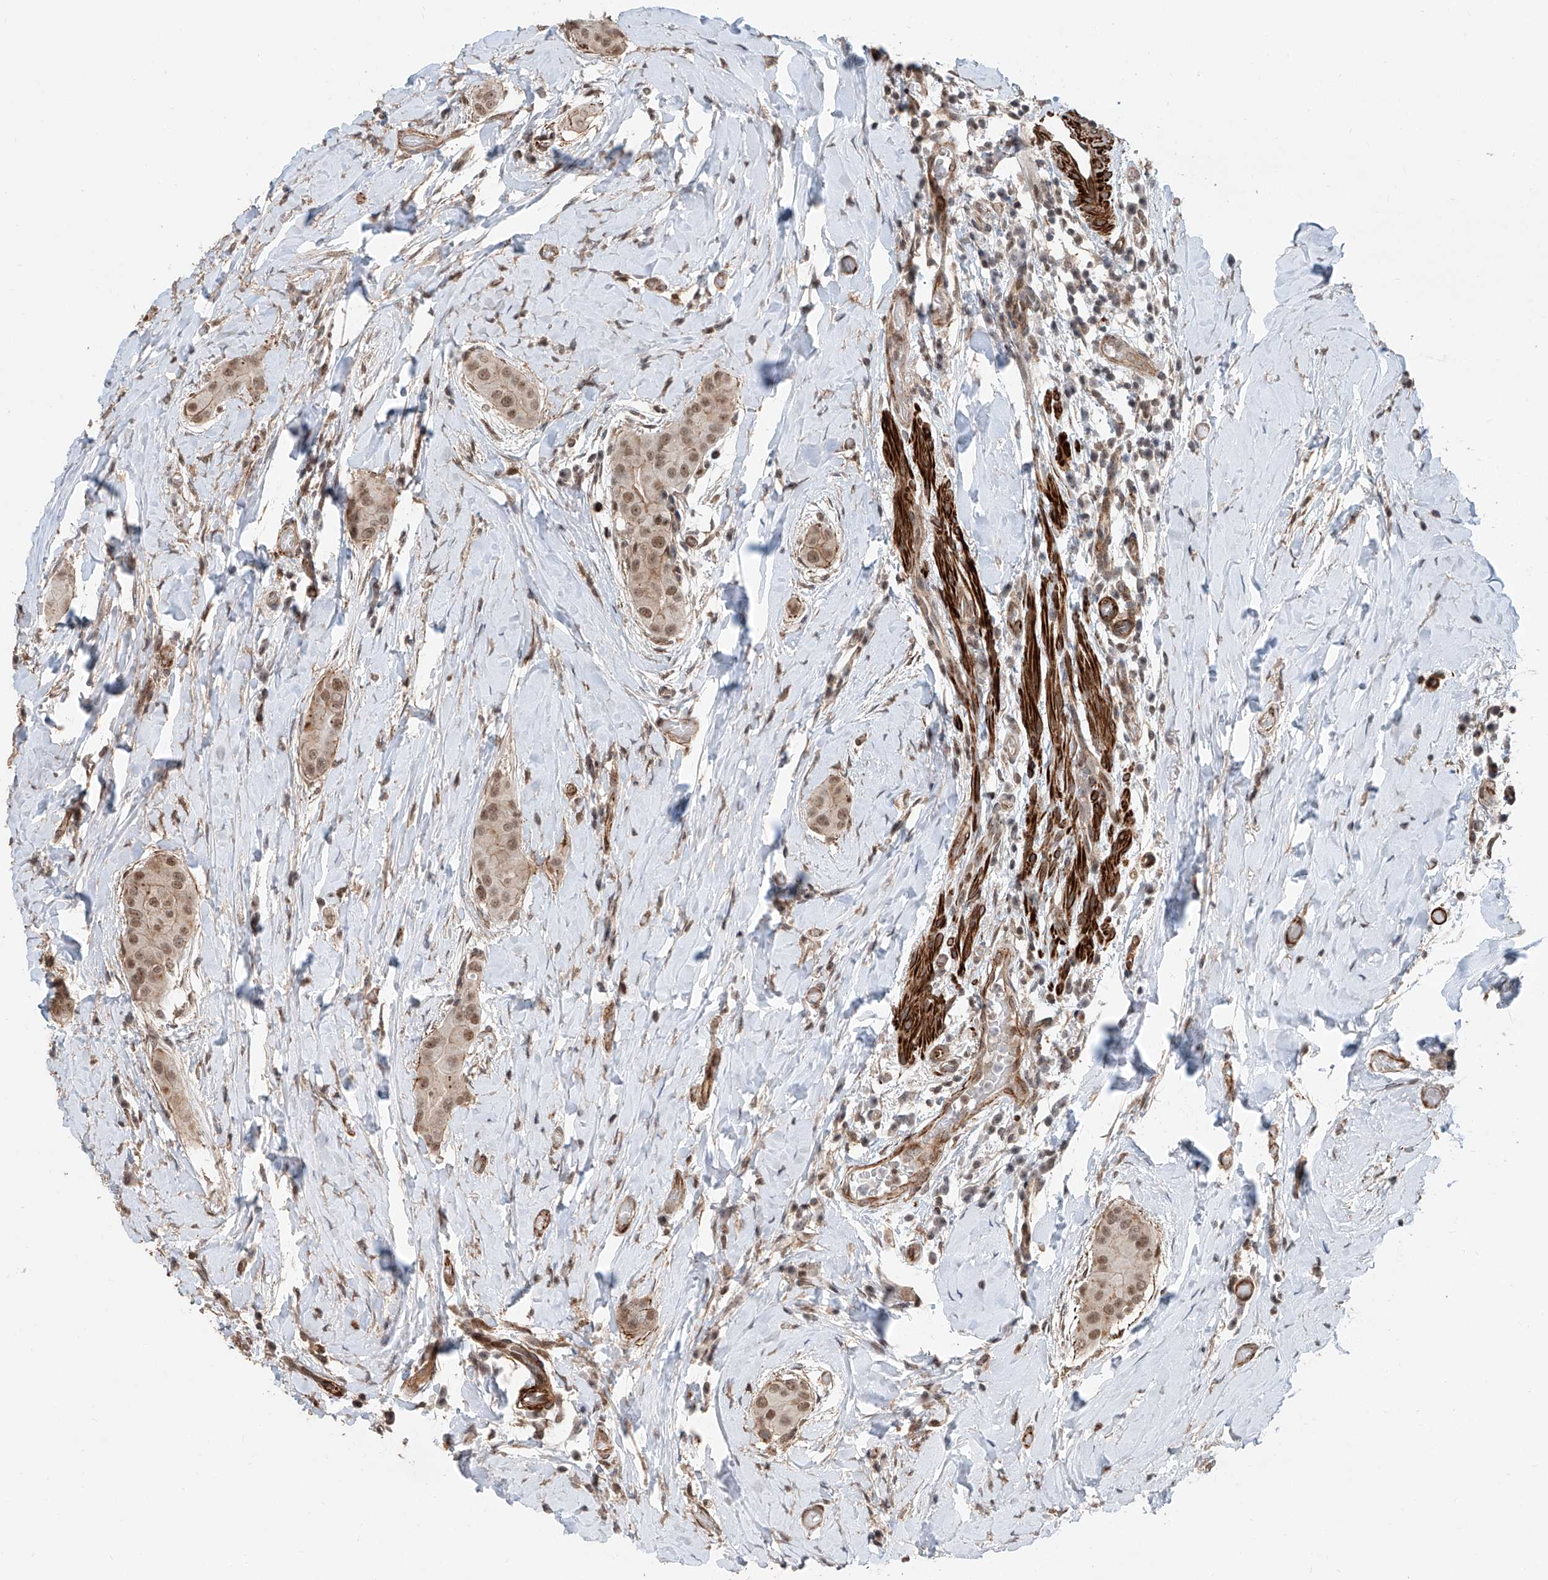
{"staining": {"intensity": "moderate", "quantity": ">75%", "location": "cytoplasmic/membranous,nuclear"}, "tissue": "thyroid cancer", "cell_type": "Tumor cells", "image_type": "cancer", "snomed": [{"axis": "morphology", "description": "Papillary adenocarcinoma, NOS"}, {"axis": "topography", "description": "Thyroid gland"}], "caption": "A high-resolution image shows immunohistochemistry staining of thyroid cancer (papillary adenocarcinoma), which displays moderate cytoplasmic/membranous and nuclear staining in about >75% of tumor cells.", "gene": "SDE2", "patient": {"sex": "male", "age": 33}}